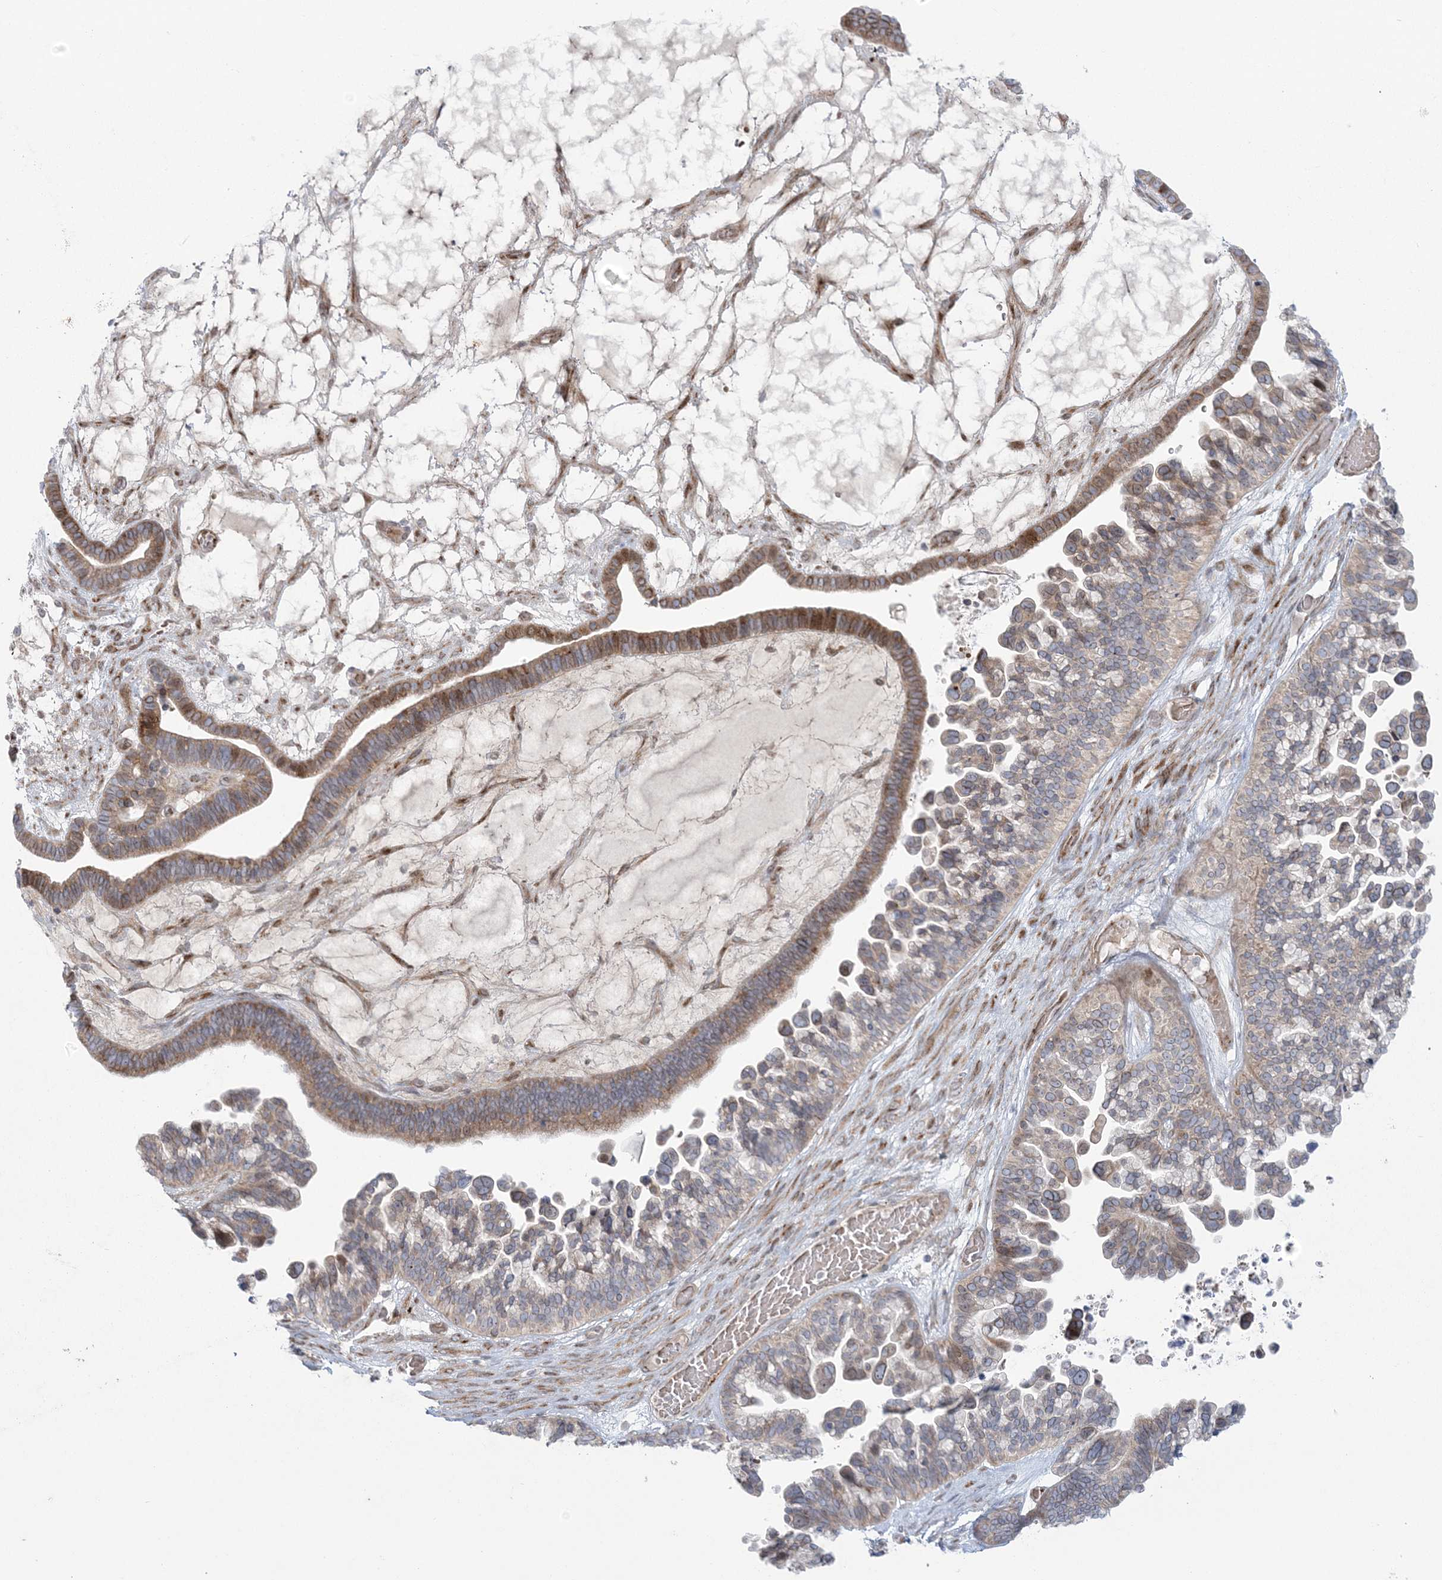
{"staining": {"intensity": "moderate", "quantity": "25%-75%", "location": "cytoplasmic/membranous"}, "tissue": "ovarian cancer", "cell_type": "Tumor cells", "image_type": "cancer", "snomed": [{"axis": "morphology", "description": "Cystadenocarcinoma, serous, NOS"}, {"axis": "topography", "description": "Ovary"}], "caption": "Approximately 25%-75% of tumor cells in human ovarian cancer (serous cystadenocarcinoma) exhibit moderate cytoplasmic/membranous protein staining as visualized by brown immunohistochemical staining.", "gene": "NUDT9", "patient": {"sex": "female", "age": 56}}